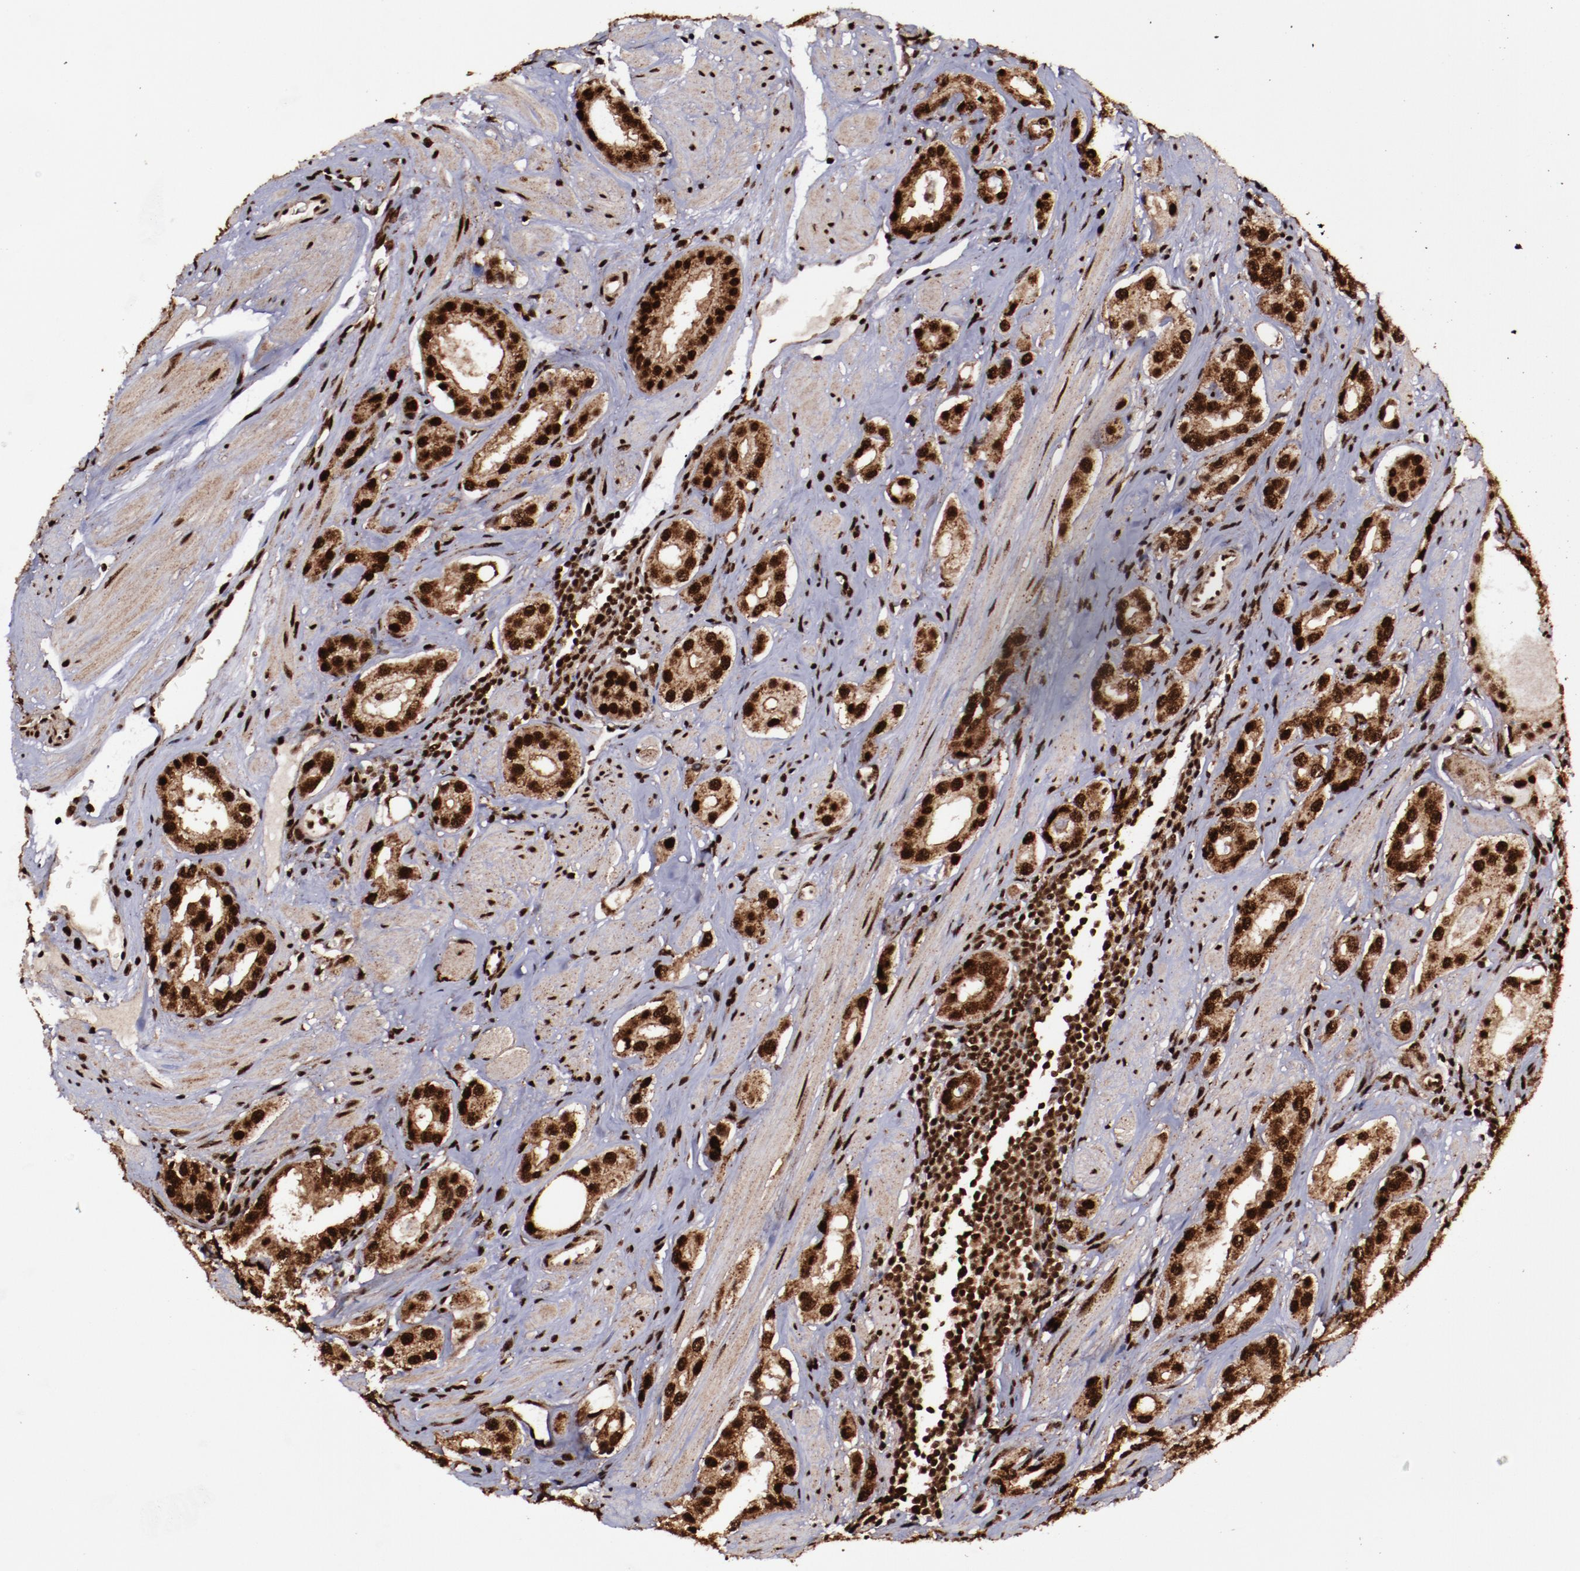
{"staining": {"intensity": "strong", "quantity": ">75%", "location": "cytoplasmic/membranous,nuclear"}, "tissue": "prostate cancer", "cell_type": "Tumor cells", "image_type": "cancer", "snomed": [{"axis": "morphology", "description": "Adenocarcinoma, Medium grade"}, {"axis": "topography", "description": "Prostate"}], "caption": "A photomicrograph showing strong cytoplasmic/membranous and nuclear expression in about >75% of tumor cells in prostate medium-grade adenocarcinoma, as visualized by brown immunohistochemical staining.", "gene": "SNW1", "patient": {"sex": "male", "age": 53}}